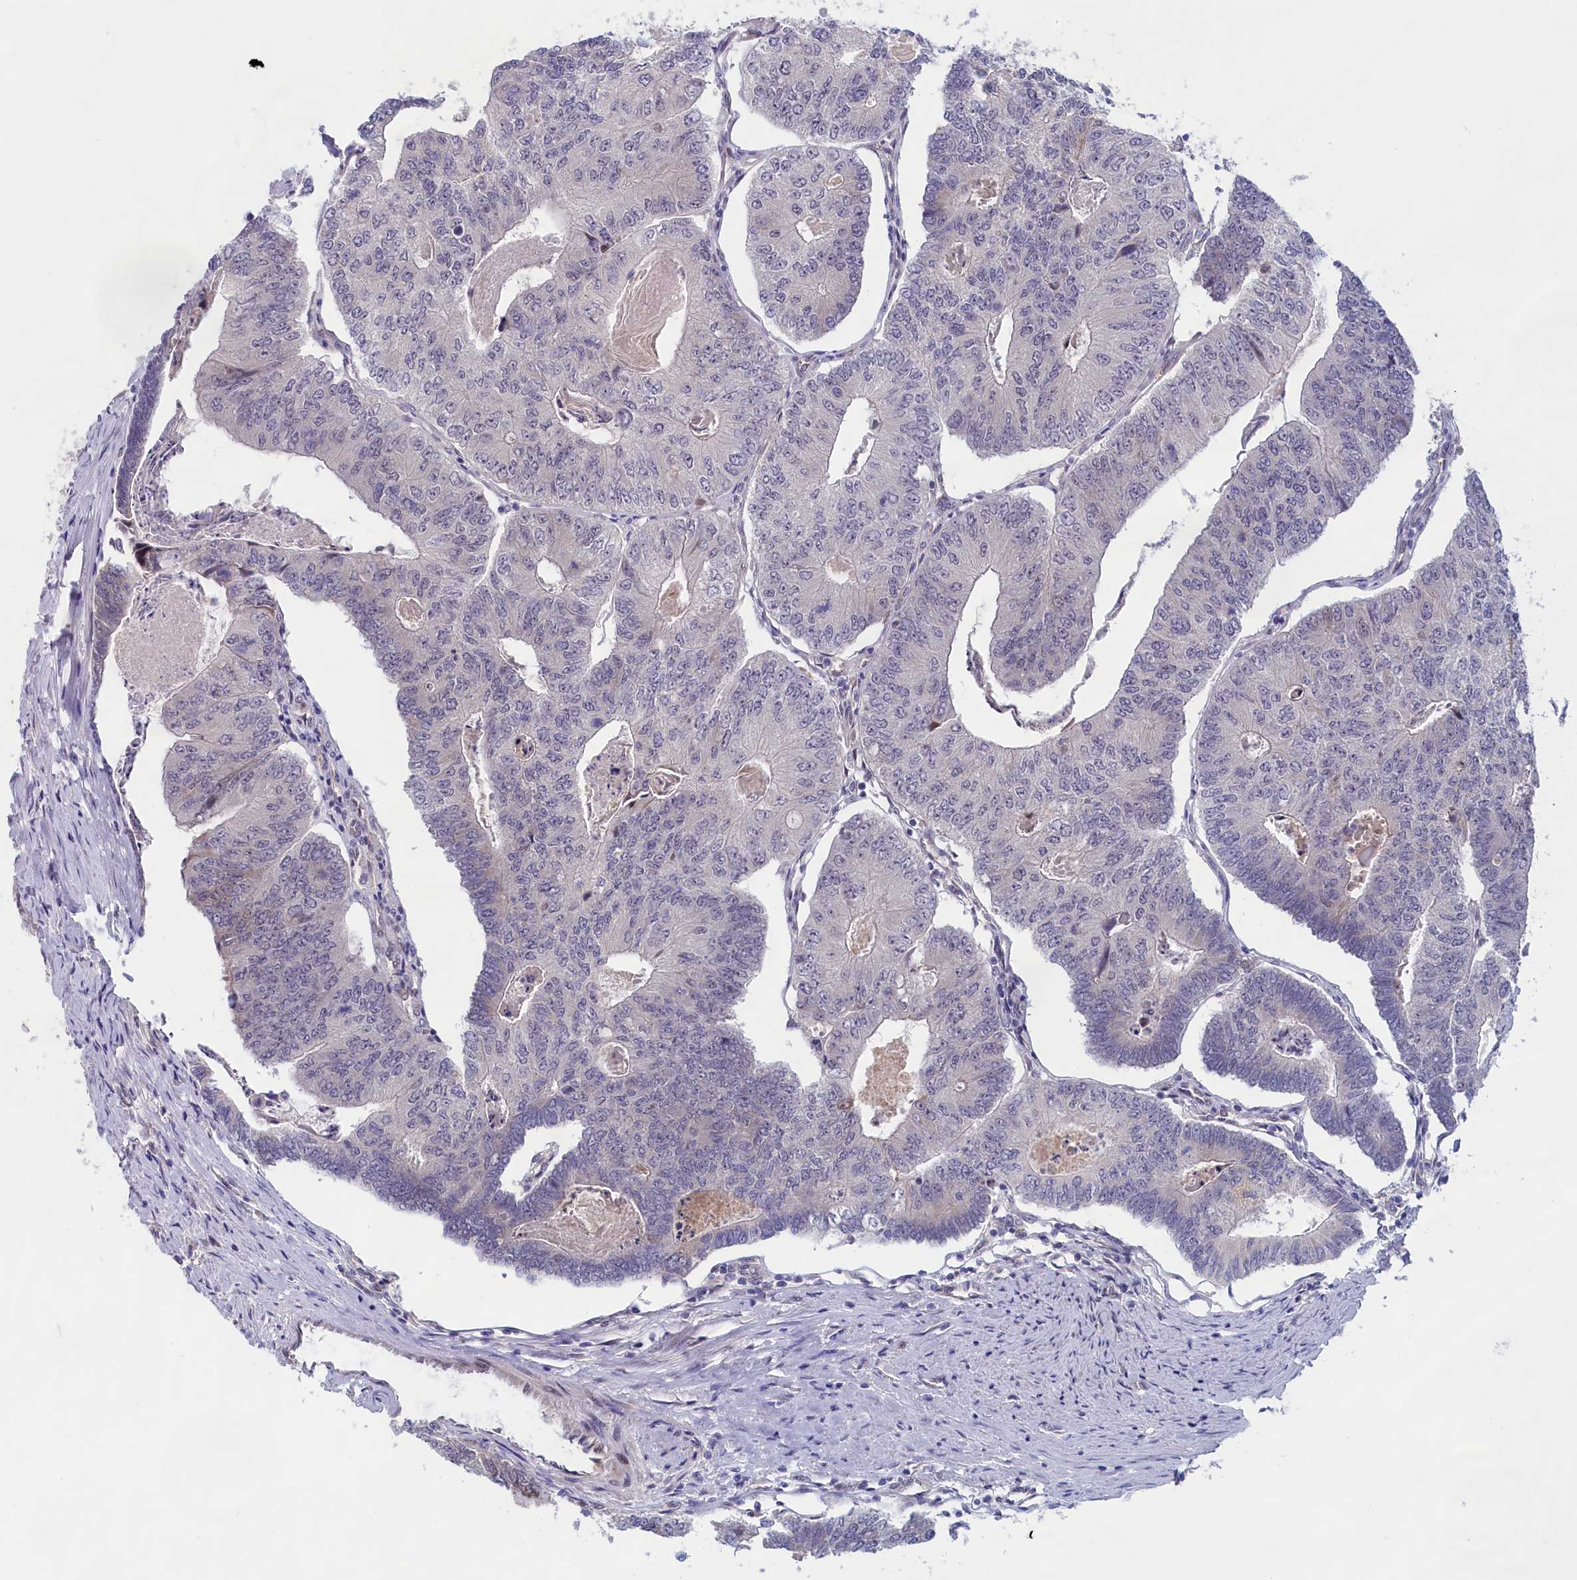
{"staining": {"intensity": "negative", "quantity": "none", "location": "none"}, "tissue": "colorectal cancer", "cell_type": "Tumor cells", "image_type": "cancer", "snomed": [{"axis": "morphology", "description": "Adenocarcinoma, NOS"}, {"axis": "topography", "description": "Colon"}], "caption": "A photomicrograph of human adenocarcinoma (colorectal) is negative for staining in tumor cells.", "gene": "IGFALS", "patient": {"sex": "female", "age": 67}}